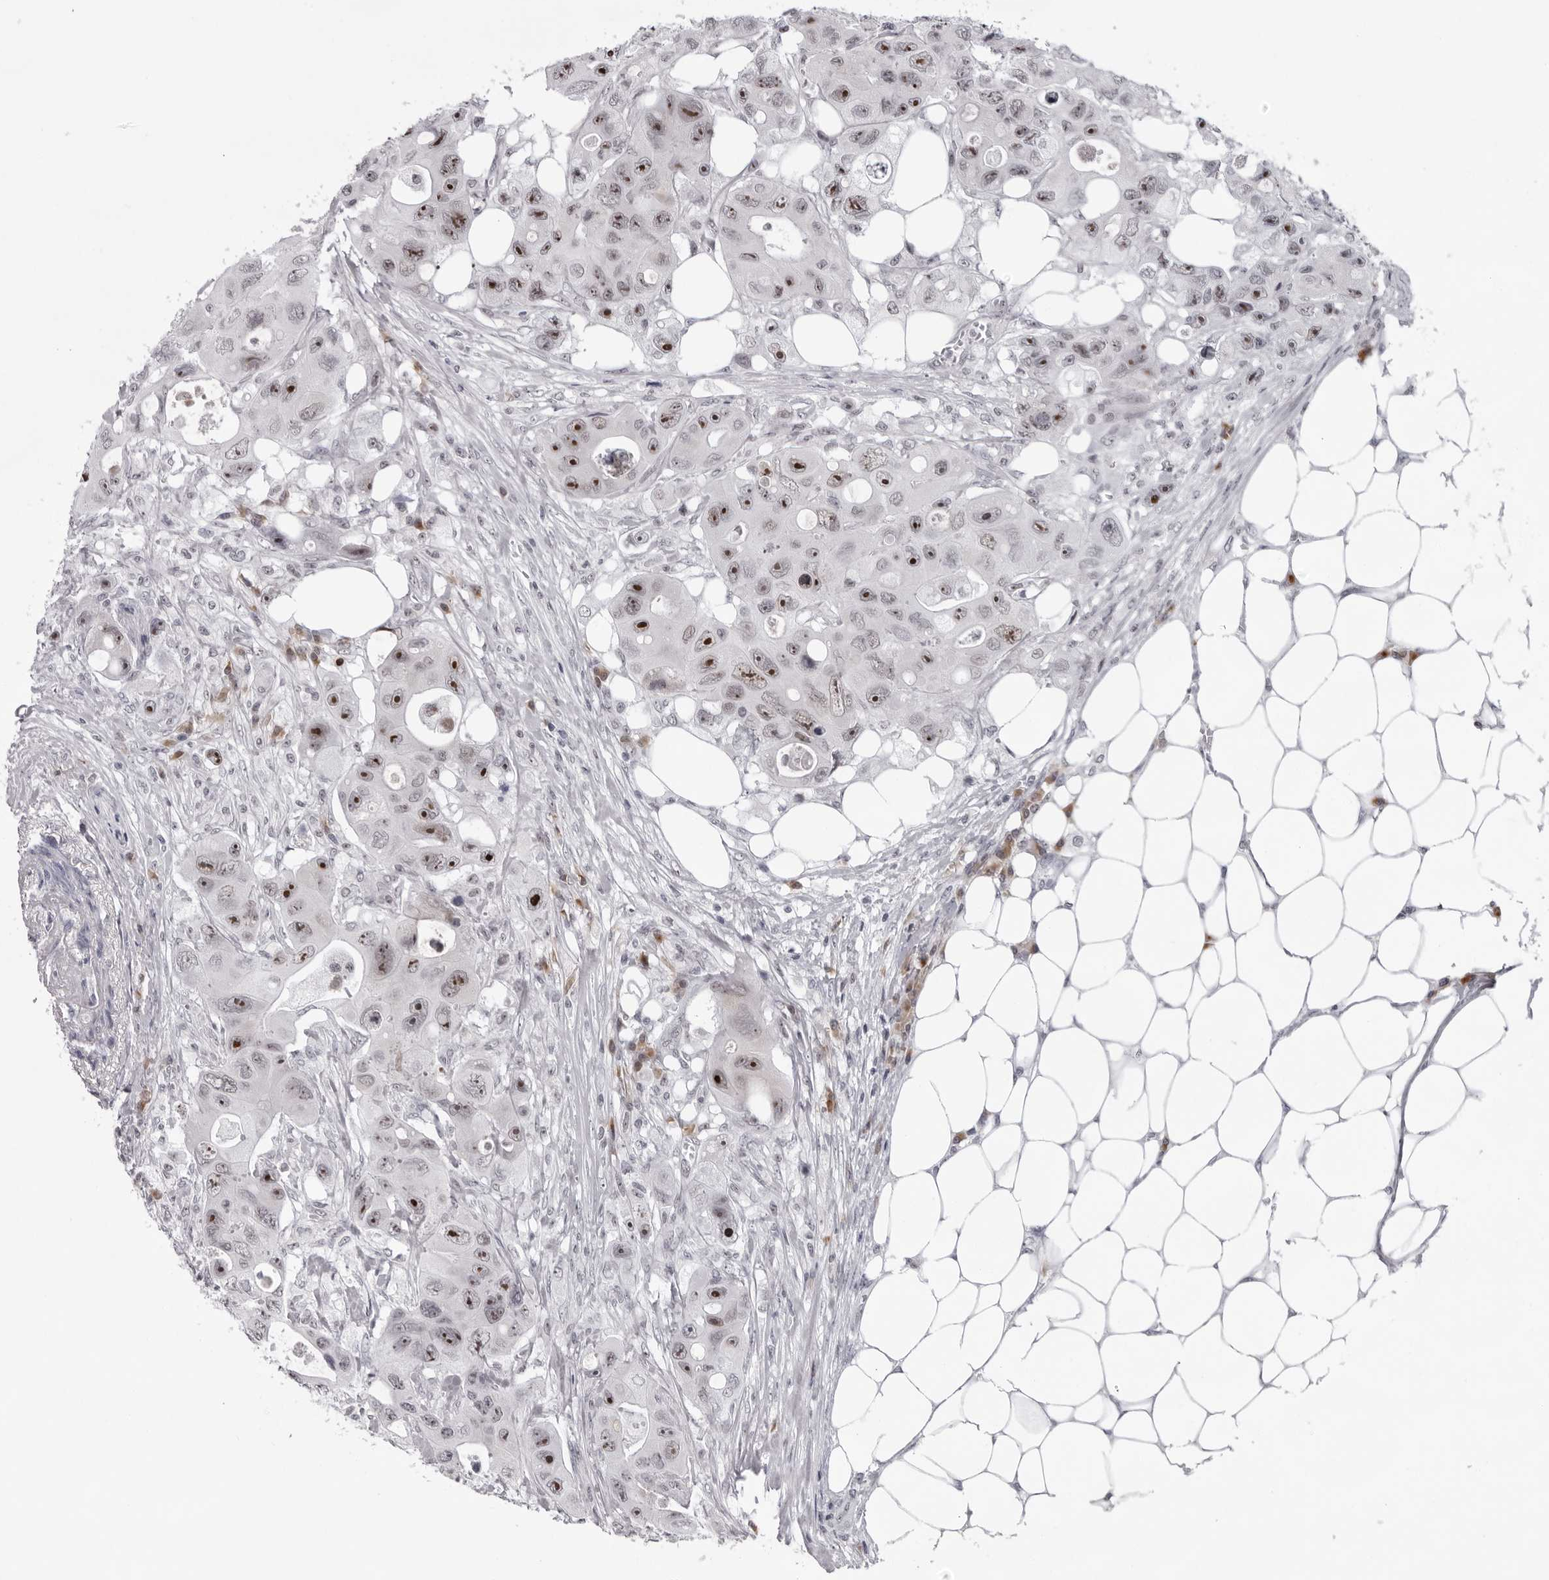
{"staining": {"intensity": "strong", "quantity": ">75%", "location": "nuclear"}, "tissue": "colorectal cancer", "cell_type": "Tumor cells", "image_type": "cancer", "snomed": [{"axis": "morphology", "description": "Adenocarcinoma, NOS"}, {"axis": "topography", "description": "Colon"}], "caption": "IHC of adenocarcinoma (colorectal) displays high levels of strong nuclear staining in approximately >75% of tumor cells.", "gene": "EXOSC10", "patient": {"sex": "female", "age": 46}}